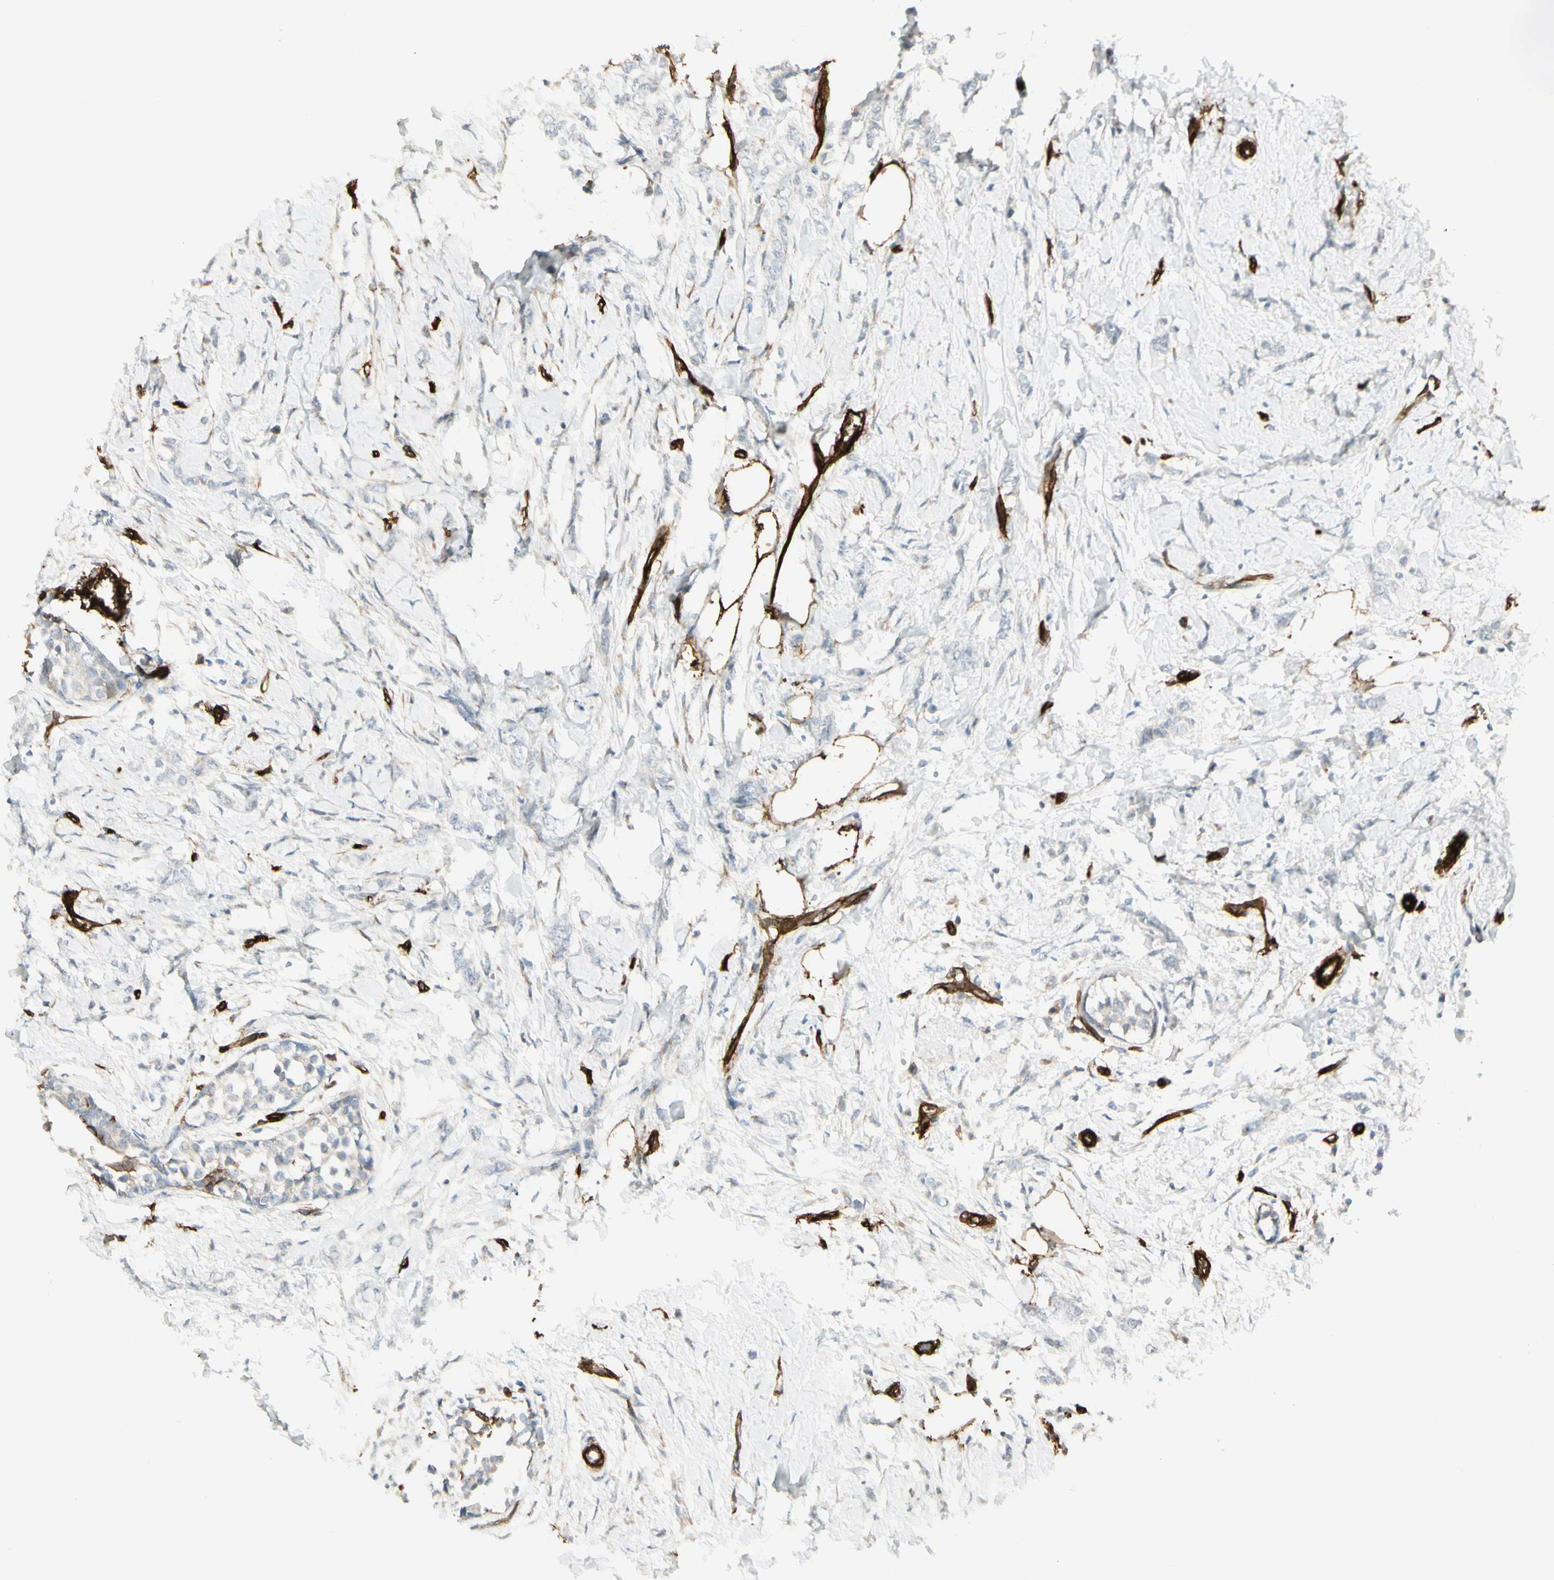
{"staining": {"intensity": "negative", "quantity": "none", "location": "none"}, "tissue": "breast cancer", "cell_type": "Tumor cells", "image_type": "cancer", "snomed": [{"axis": "morphology", "description": "Lobular carcinoma, in situ"}, {"axis": "morphology", "description": "Lobular carcinoma"}, {"axis": "topography", "description": "Breast"}], "caption": "Breast cancer (lobular carcinoma) was stained to show a protein in brown. There is no significant expression in tumor cells. Brightfield microscopy of IHC stained with DAB (brown) and hematoxylin (blue), captured at high magnification.", "gene": "MCAM", "patient": {"sex": "female", "age": 41}}